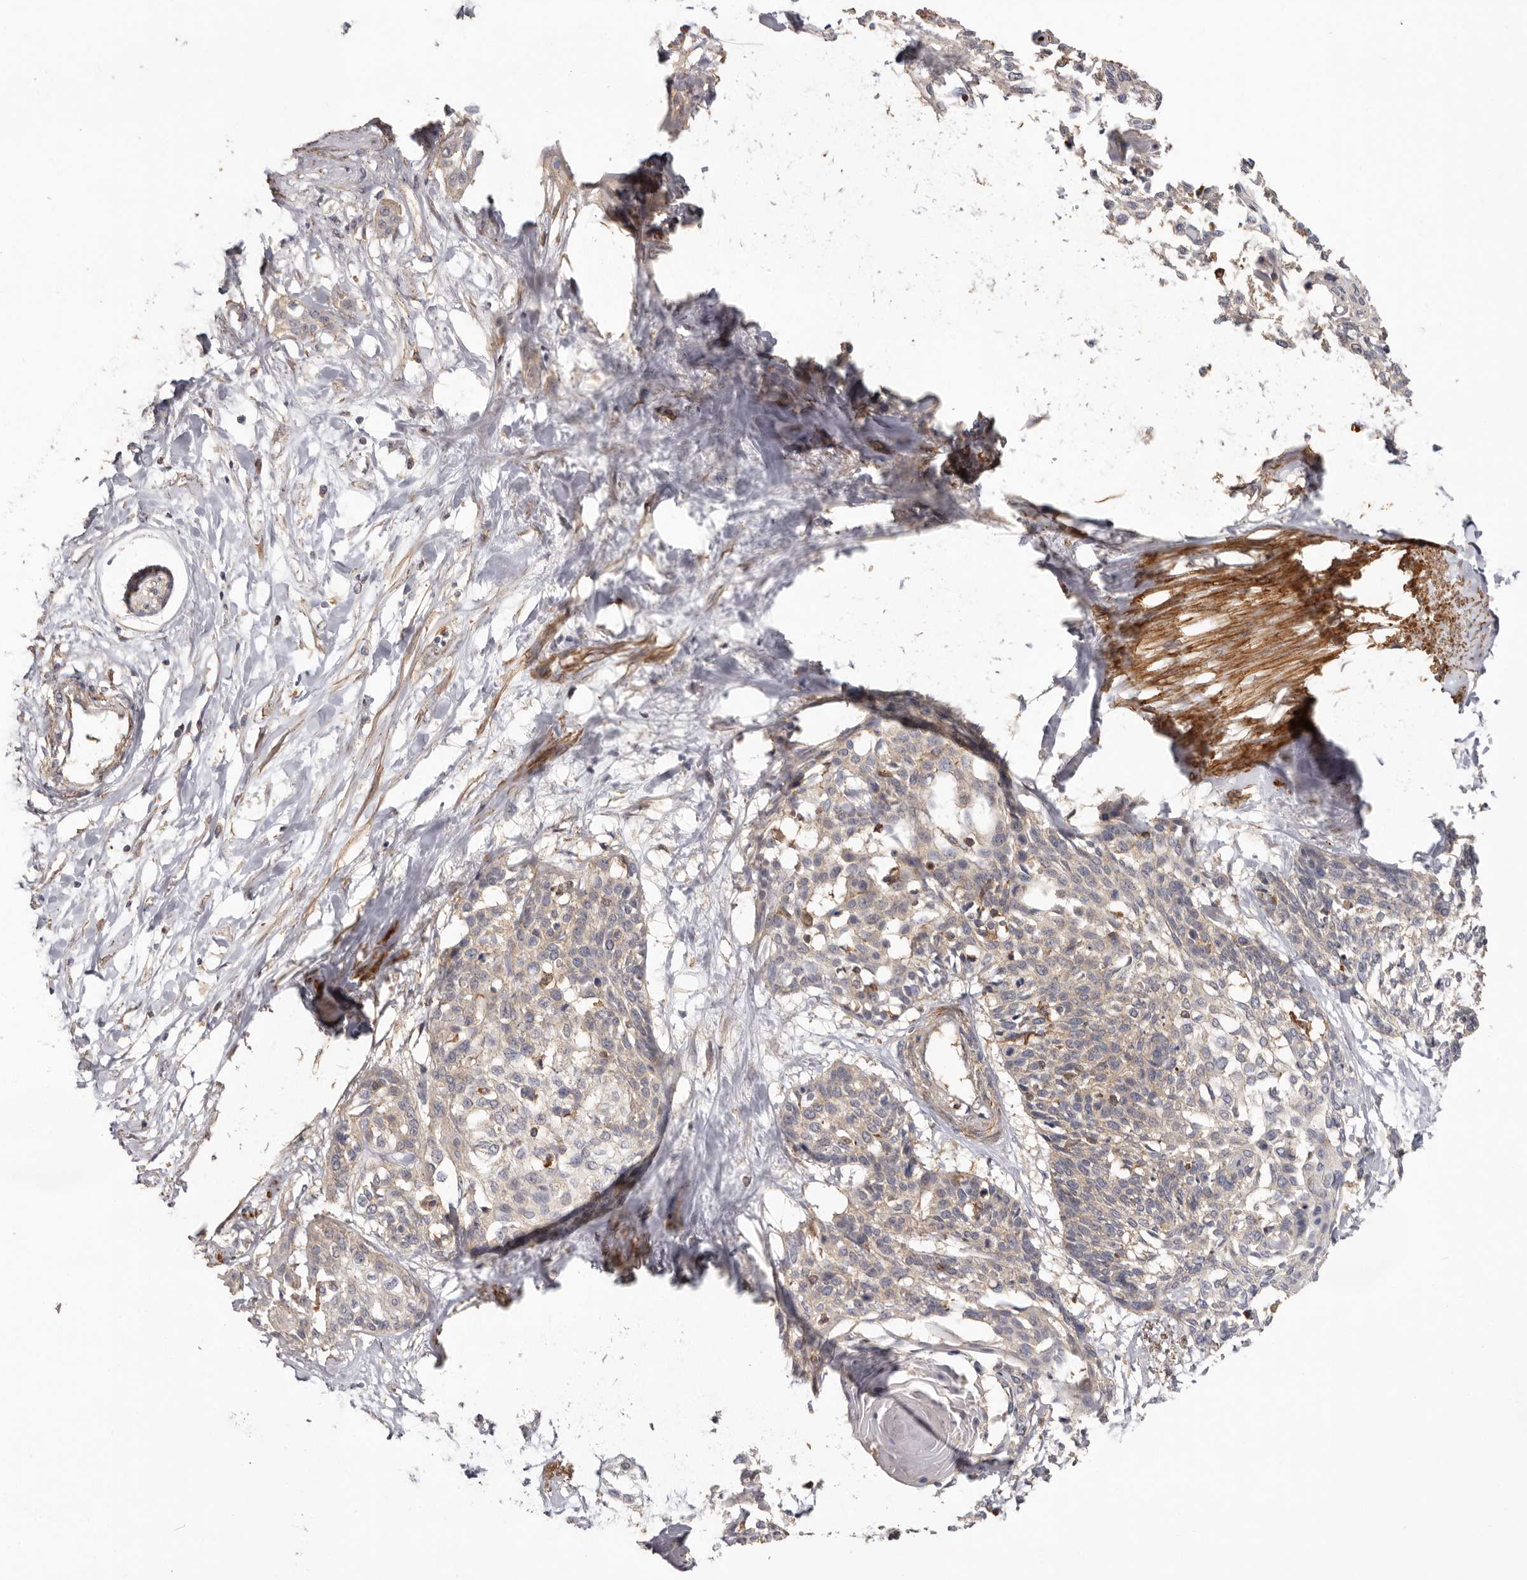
{"staining": {"intensity": "negative", "quantity": "none", "location": "none"}, "tissue": "cervical cancer", "cell_type": "Tumor cells", "image_type": "cancer", "snomed": [{"axis": "morphology", "description": "Squamous cell carcinoma, NOS"}, {"axis": "topography", "description": "Cervix"}], "caption": "A micrograph of human cervical cancer (squamous cell carcinoma) is negative for staining in tumor cells.", "gene": "RWDD1", "patient": {"sex": "female", "age": 57}}